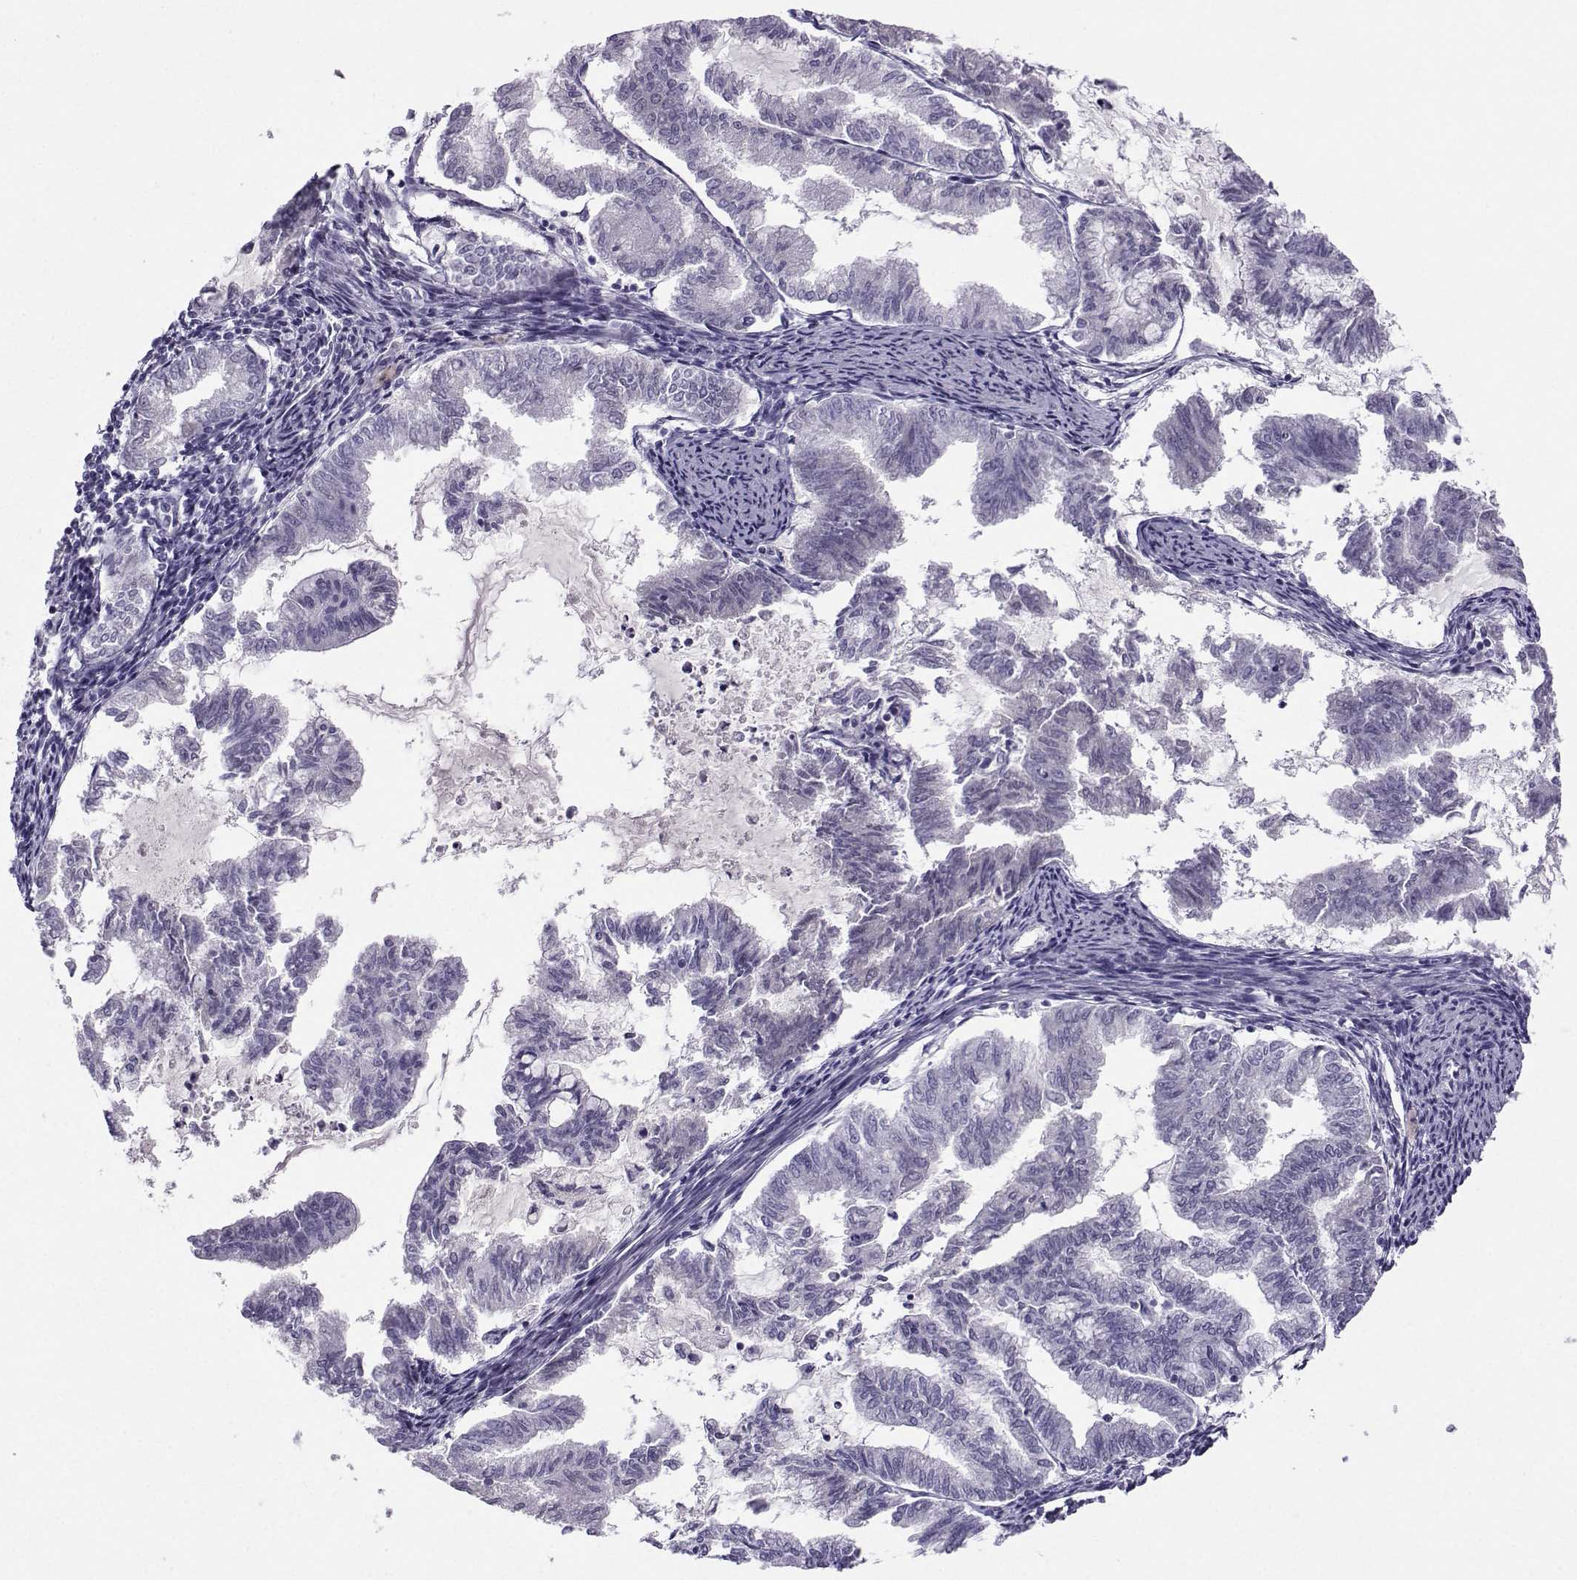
{"staining": {"intensity": "negative", "quantity": "none", "location": "none"}, "tissue": "endometrial cancer", "cell_type": "Tumor cells", "image_type": "cancer", "snomed": [{"axis": "morphology", "description": "Adenocarcinoma, NOS"}, {"axis": "topography", "description": "Endometrium"}], "caption": "Protein analysis of adenocarcinoma (endometrial) reveals no significant staining in tumor cells.", "gene": "ARMC2", "patient": {"sex": "female", "age": 79}}